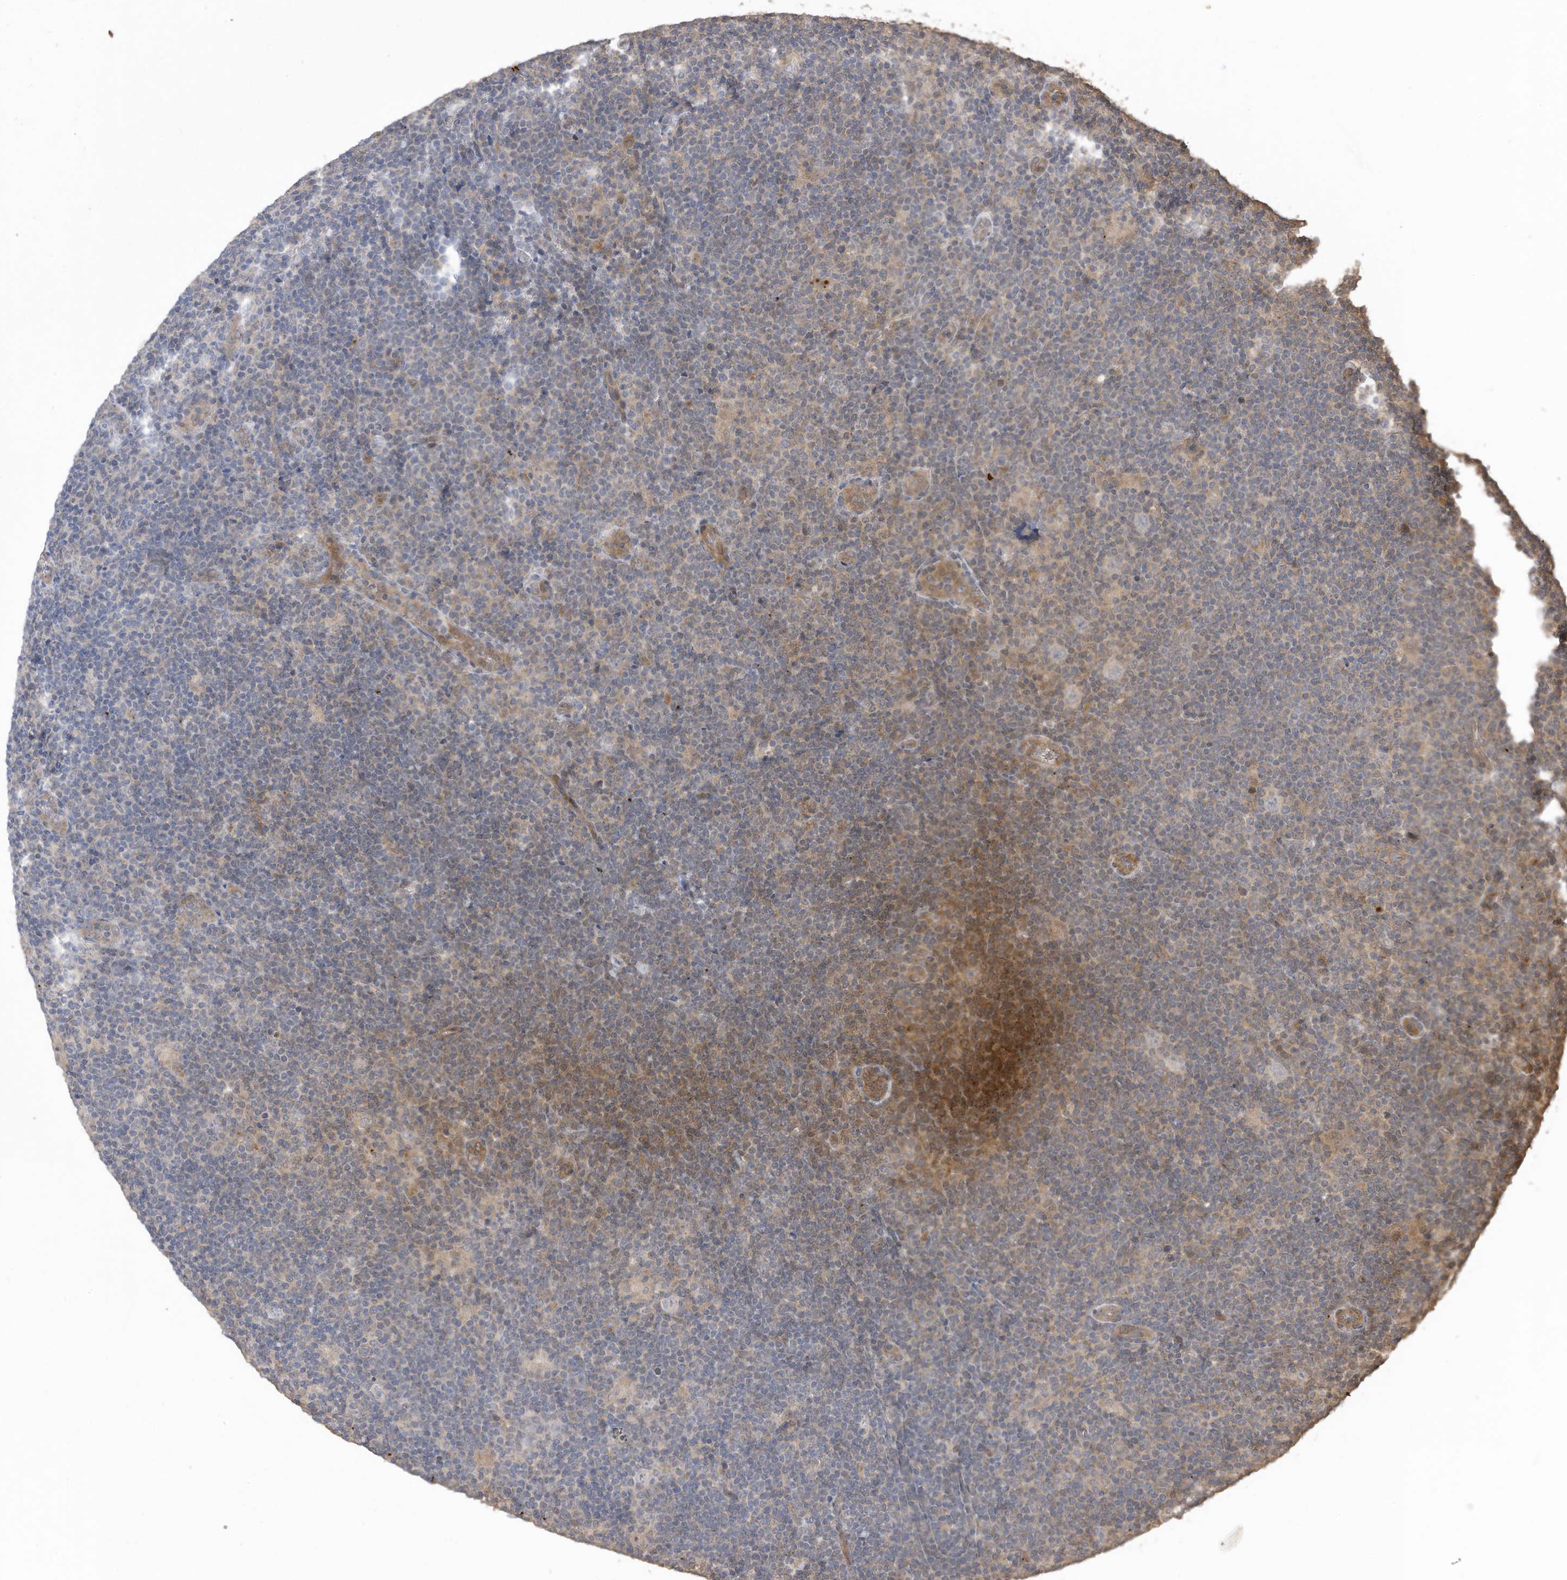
{"staining": {"intensity": "negative", "quantity": "none", "location": "none"}, "tissue": "lymphoma", "cell_type": "Tumor cells", "image_type": "cancer", "snomed": [{"axis": "morphology", "description": "Hodgkin's disease, NOS"}, {"axis": "topography", "description": "Lymph node"}], "caption": "IHC of Hodgkin's disease shows no positivity in tumor cells. (DAB (3,3'-diaminobenzidine) immunohistochemistry visualized using brightfield microscopy, high magnification).", "gene": "REC8", "patient": {"sex": "female", "age": 57}}